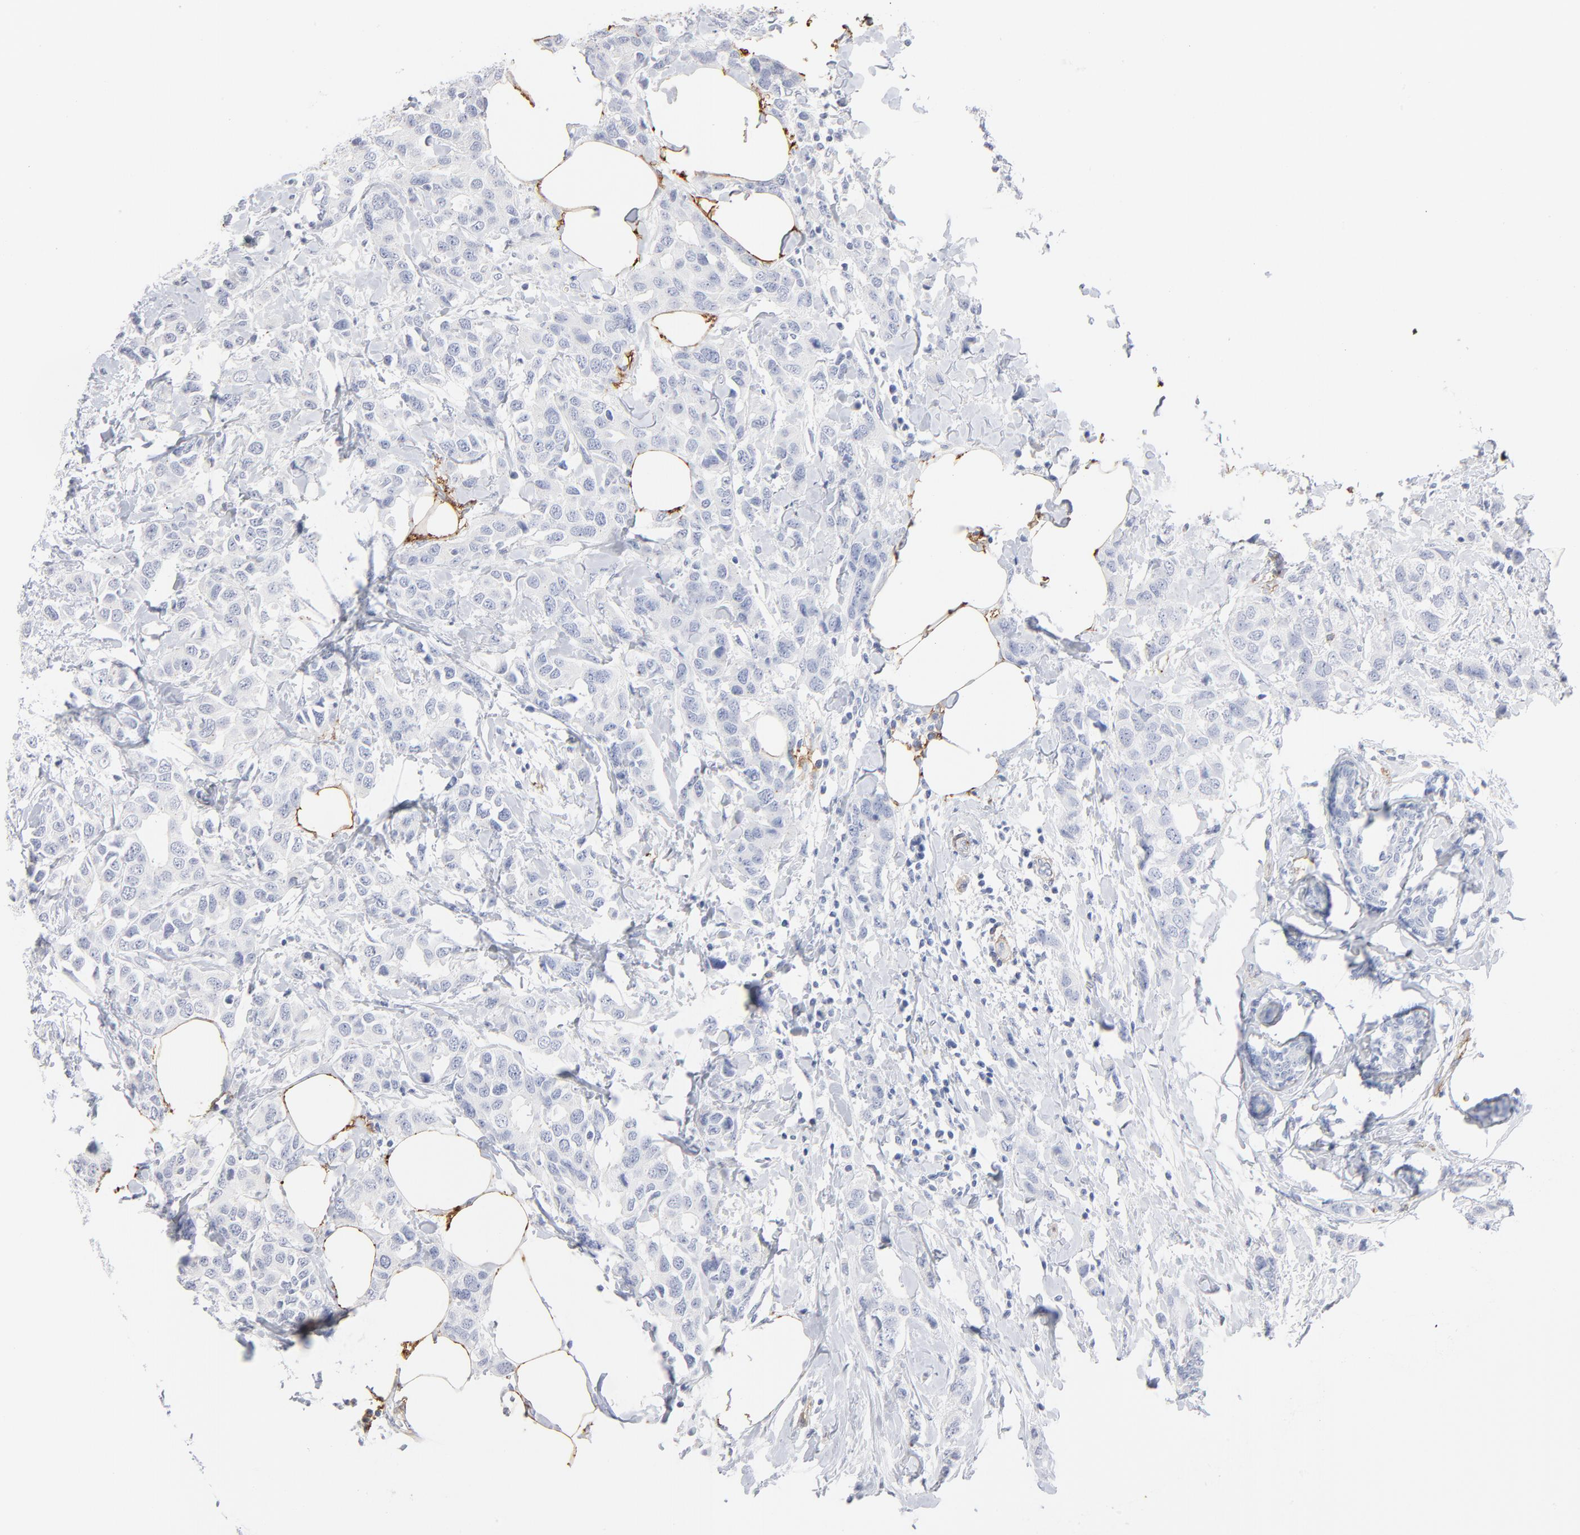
{"staining": {"intensity": "negative", "quantity": "none", "location": "none"}, "tissue": "breast cancer", "cell_type": "Tumor cells", "image_type": "cancer", "snomed": [{"axis": "morphology", "description": "Normal tissue, NOS"}, {"axis": "morphology", "description": "Duct carcinoma"}, {"axis": "topography", "description": "Breast"}], "caption": "DAB (3,3'-diaminobenzidine) immunohistochemical staining of breast cancer (intraductal carcinoma) shows no significant positivity in tumor cells.", "gene": "AGTR1", "patient": {"sex": "female", "age": 50}}